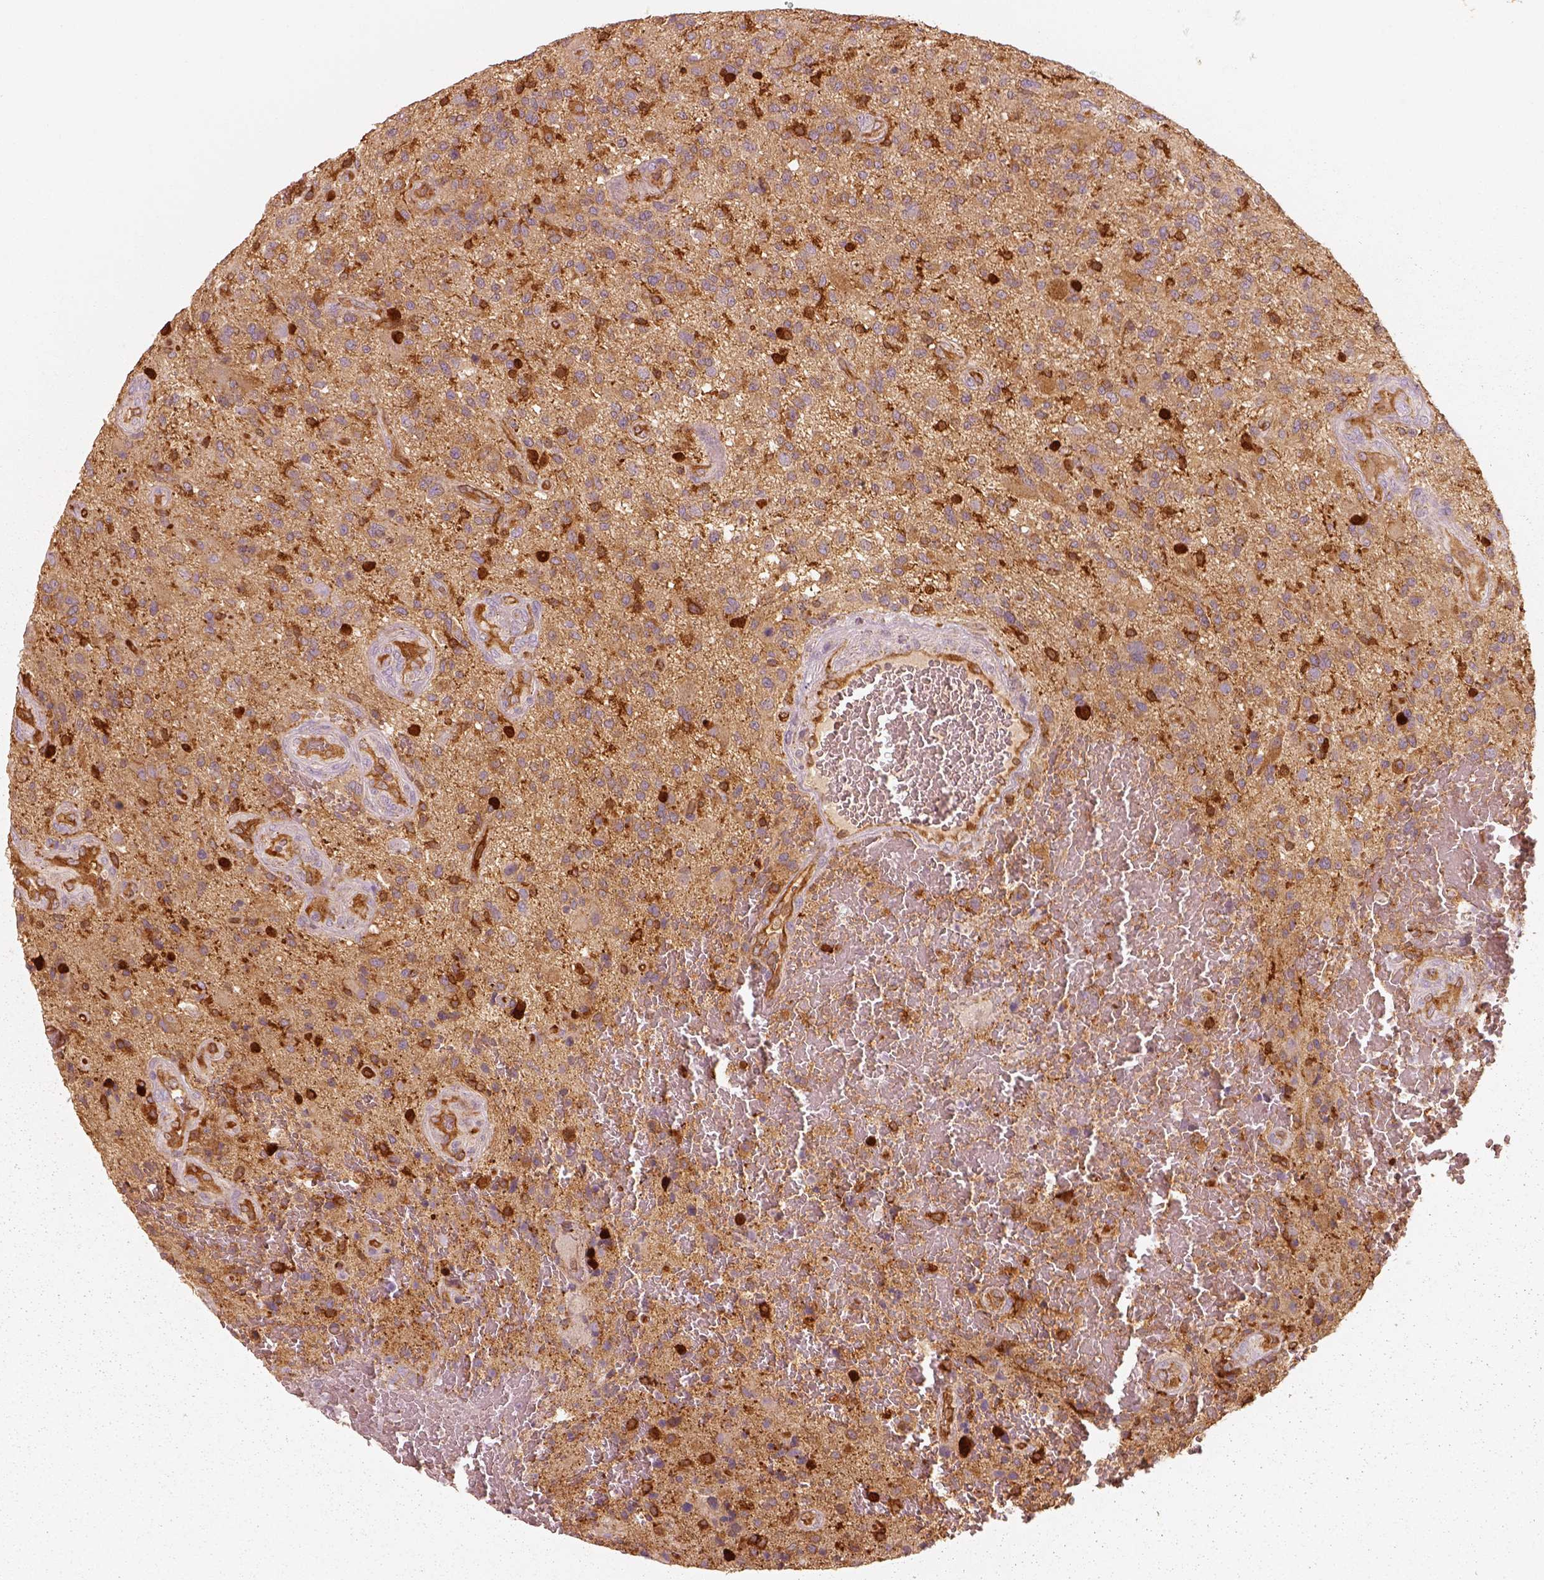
{"staining": {"intensity": "moderate", "quantity": ">75%", "location": "cytoplasmic/membranous"}, "tissue": "glioma", "cell_type": "Tumor cells", "image_type": "cancer", "snomed": [{"axis": "morphology", "description": "Glioma, malignant, High grade"}, {"axis": "topography", "description": "Brain"}], "caption": "A brown stain highlights moderate cytoplasmic/membranous positivity of a protein in glioma tumor cells. The staining is performed using DAB (3,3'-diaminobenzidine) brown chromogen to label protein expression. The nuclei are counter-stained blue using hematoxylin.", "gene": "FSCN1", "patient": {"sex": "male", "age": 47}}